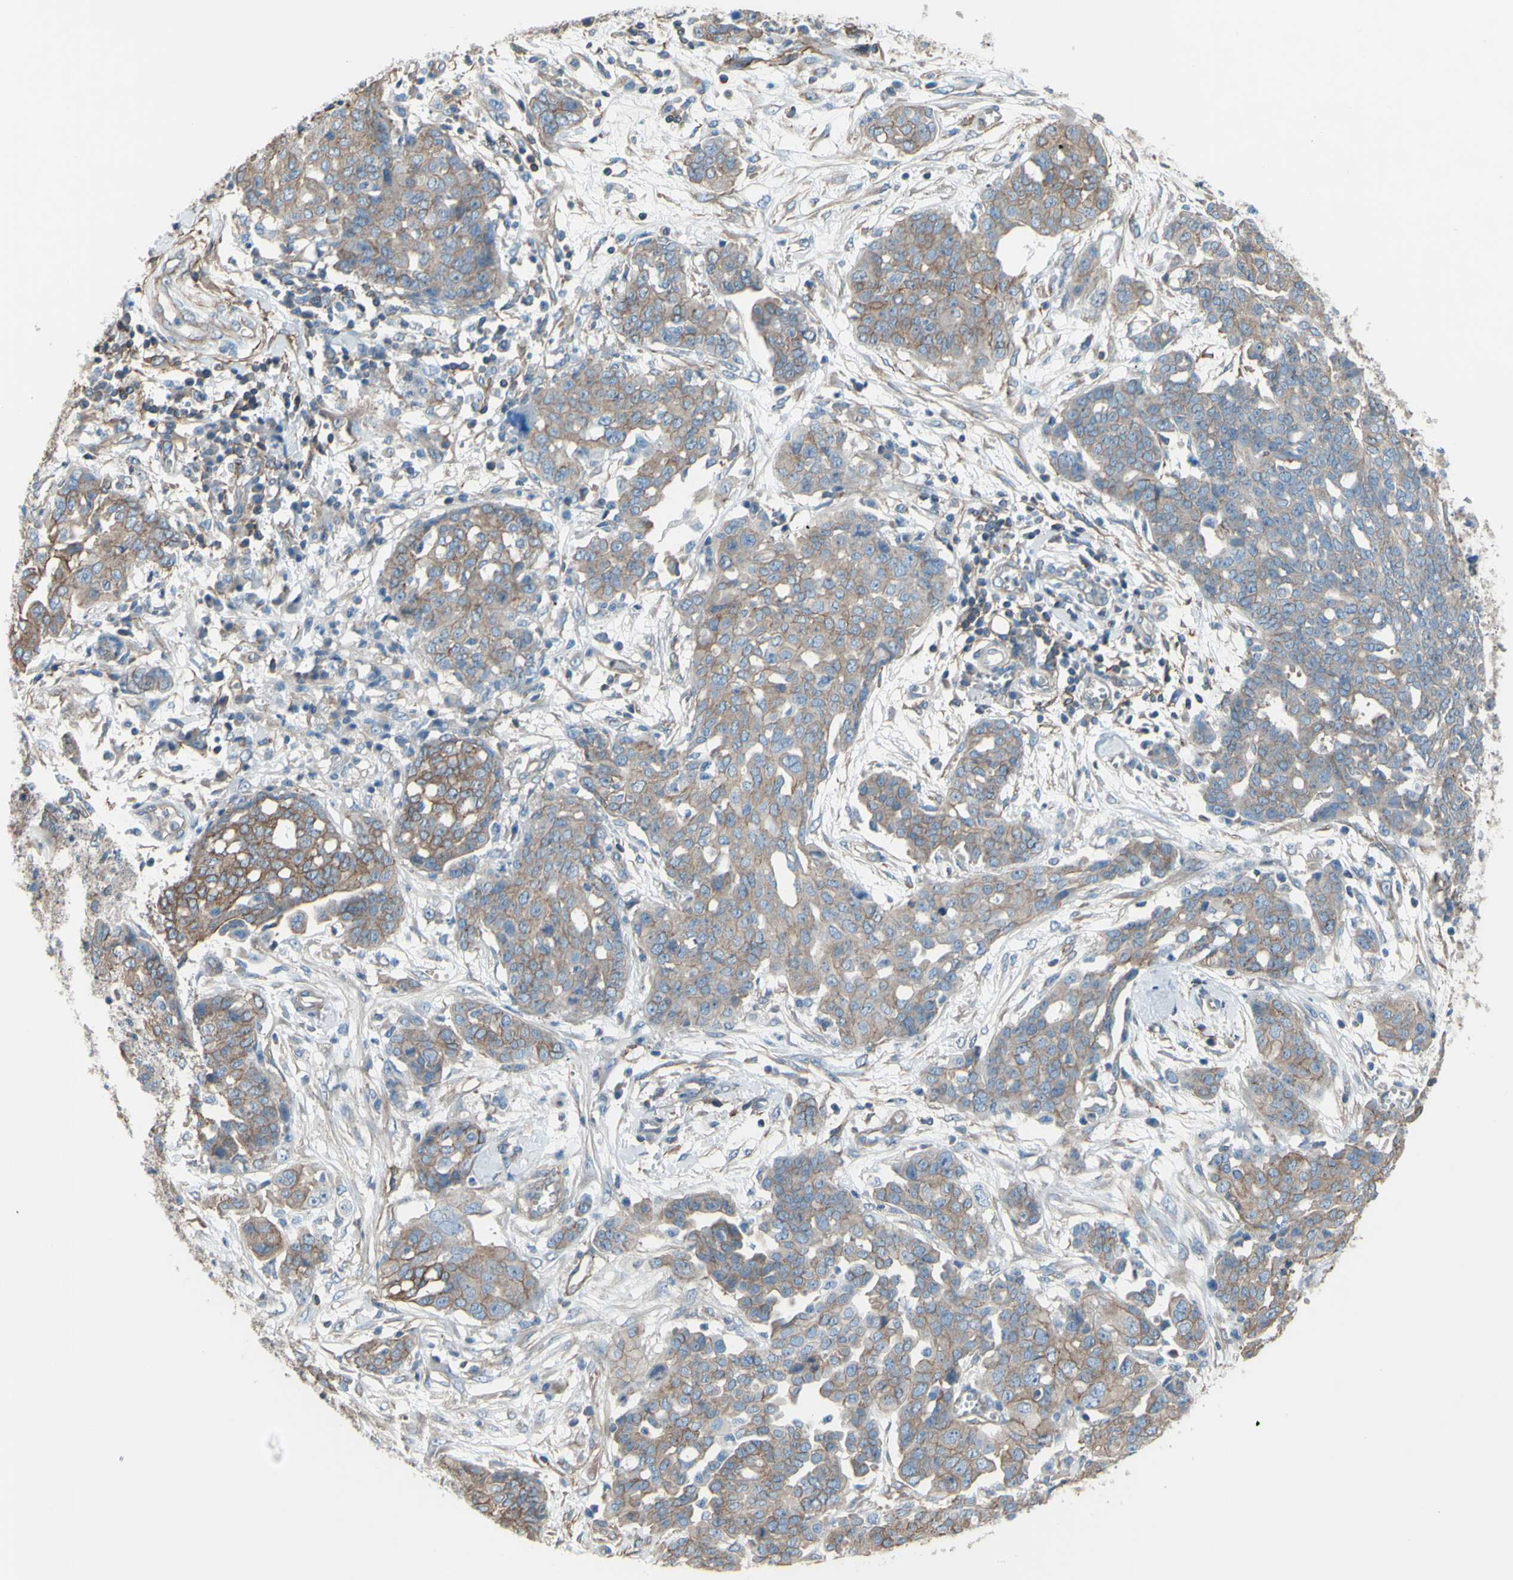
{"staining": {"intensity": "weak", "quantity": ">75%", "location": "cytoplasmic/membranous"}, "tissue": "ovarian cancer", "cell_type": "Tumor cells", "image_type": "cancer", "snomed": [{"axis": "morphology", "description": "Cystadenocarcinoma, serous, NOS"}, {"axis": "topography", "description": "Soft tissue"}, {"axis": "topography", "description": "Ovary"}], "caption": "Serous cystadenocarcinoma (ovarian) tissue demonstrates weak cytoplasmic/membranous staining in about >75% of tumor cells The staining is performed using DAB (3,3'-diaminobenzidine) brown chromogen to label protein expression. The nuclei are counter-stained blue using hematoxylin.", "gene": "ADD1", "patient": {"sex": "female", "age": 57}}